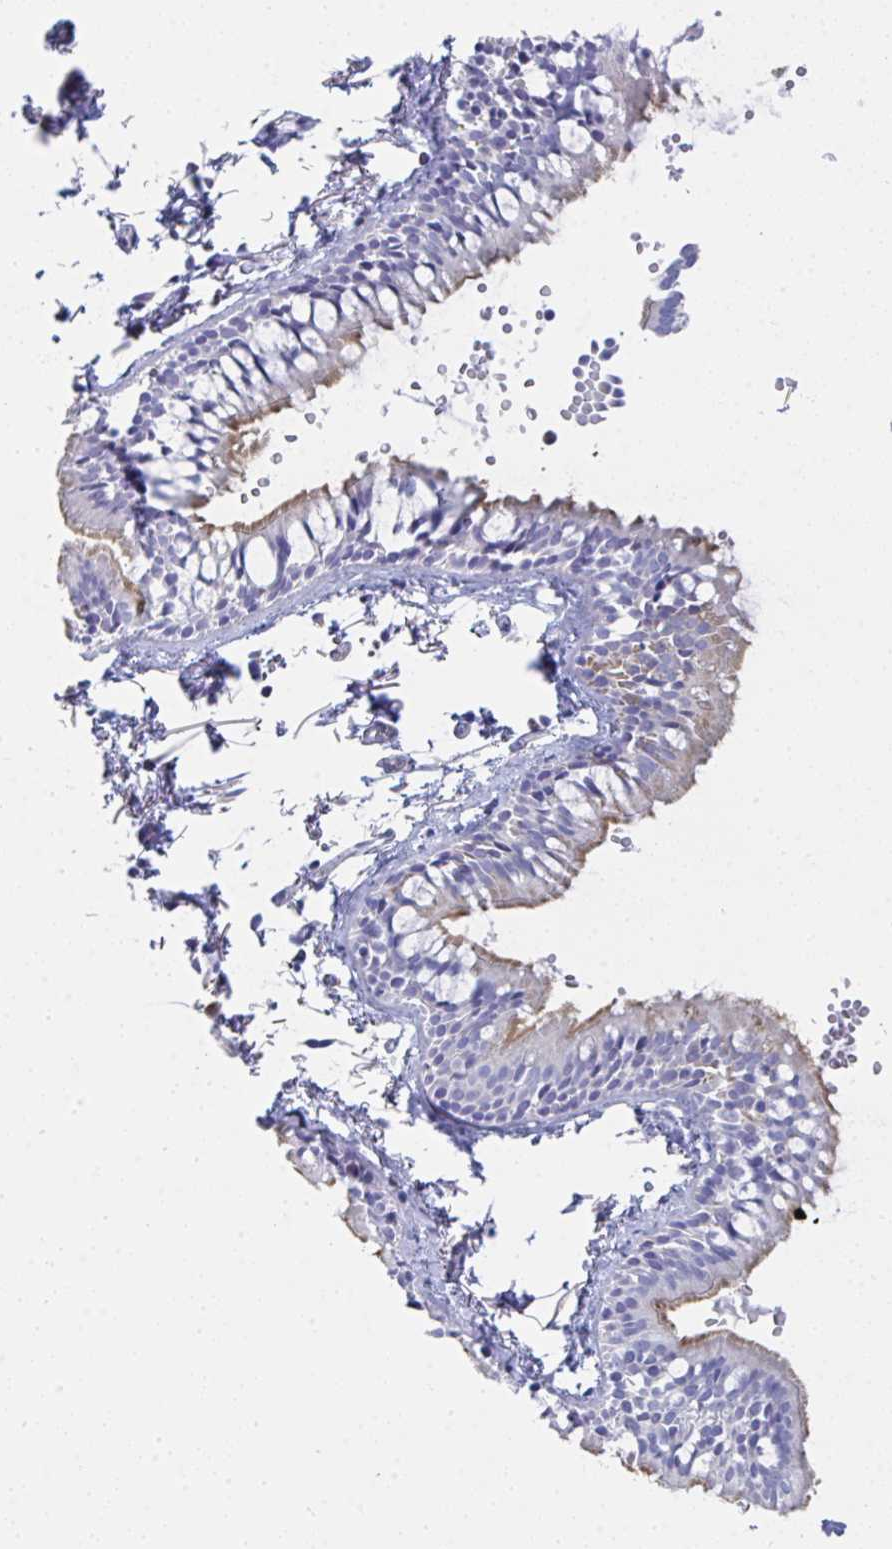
{"staining": {"intensity": "weak", "quantity": "25%-75%", "location": "cytoplasmic/membranous"}, "tissue": "bronchus", "cell_type": "Respiratory epithelial cells", "image_type": "normal", "snomed": [{"axis": "morphology", "description": "Normal tissue, NOS"}, {"axis": "topography", "description": "Cartilage tissue"}, {"axis": "topography", "description": "Bronchus"}, {"axis": "topography", "description": "Peripheral nerve tissue"}], "caption": "Benign bronchus exhibits weak cytoplasmic/membranous staining in approximately 25%-75% of respiratory epithelial cells, visualized by immunohistochemistry.", "gene": "MGAM2", "patient": {"sex": "female", "age": 59}}